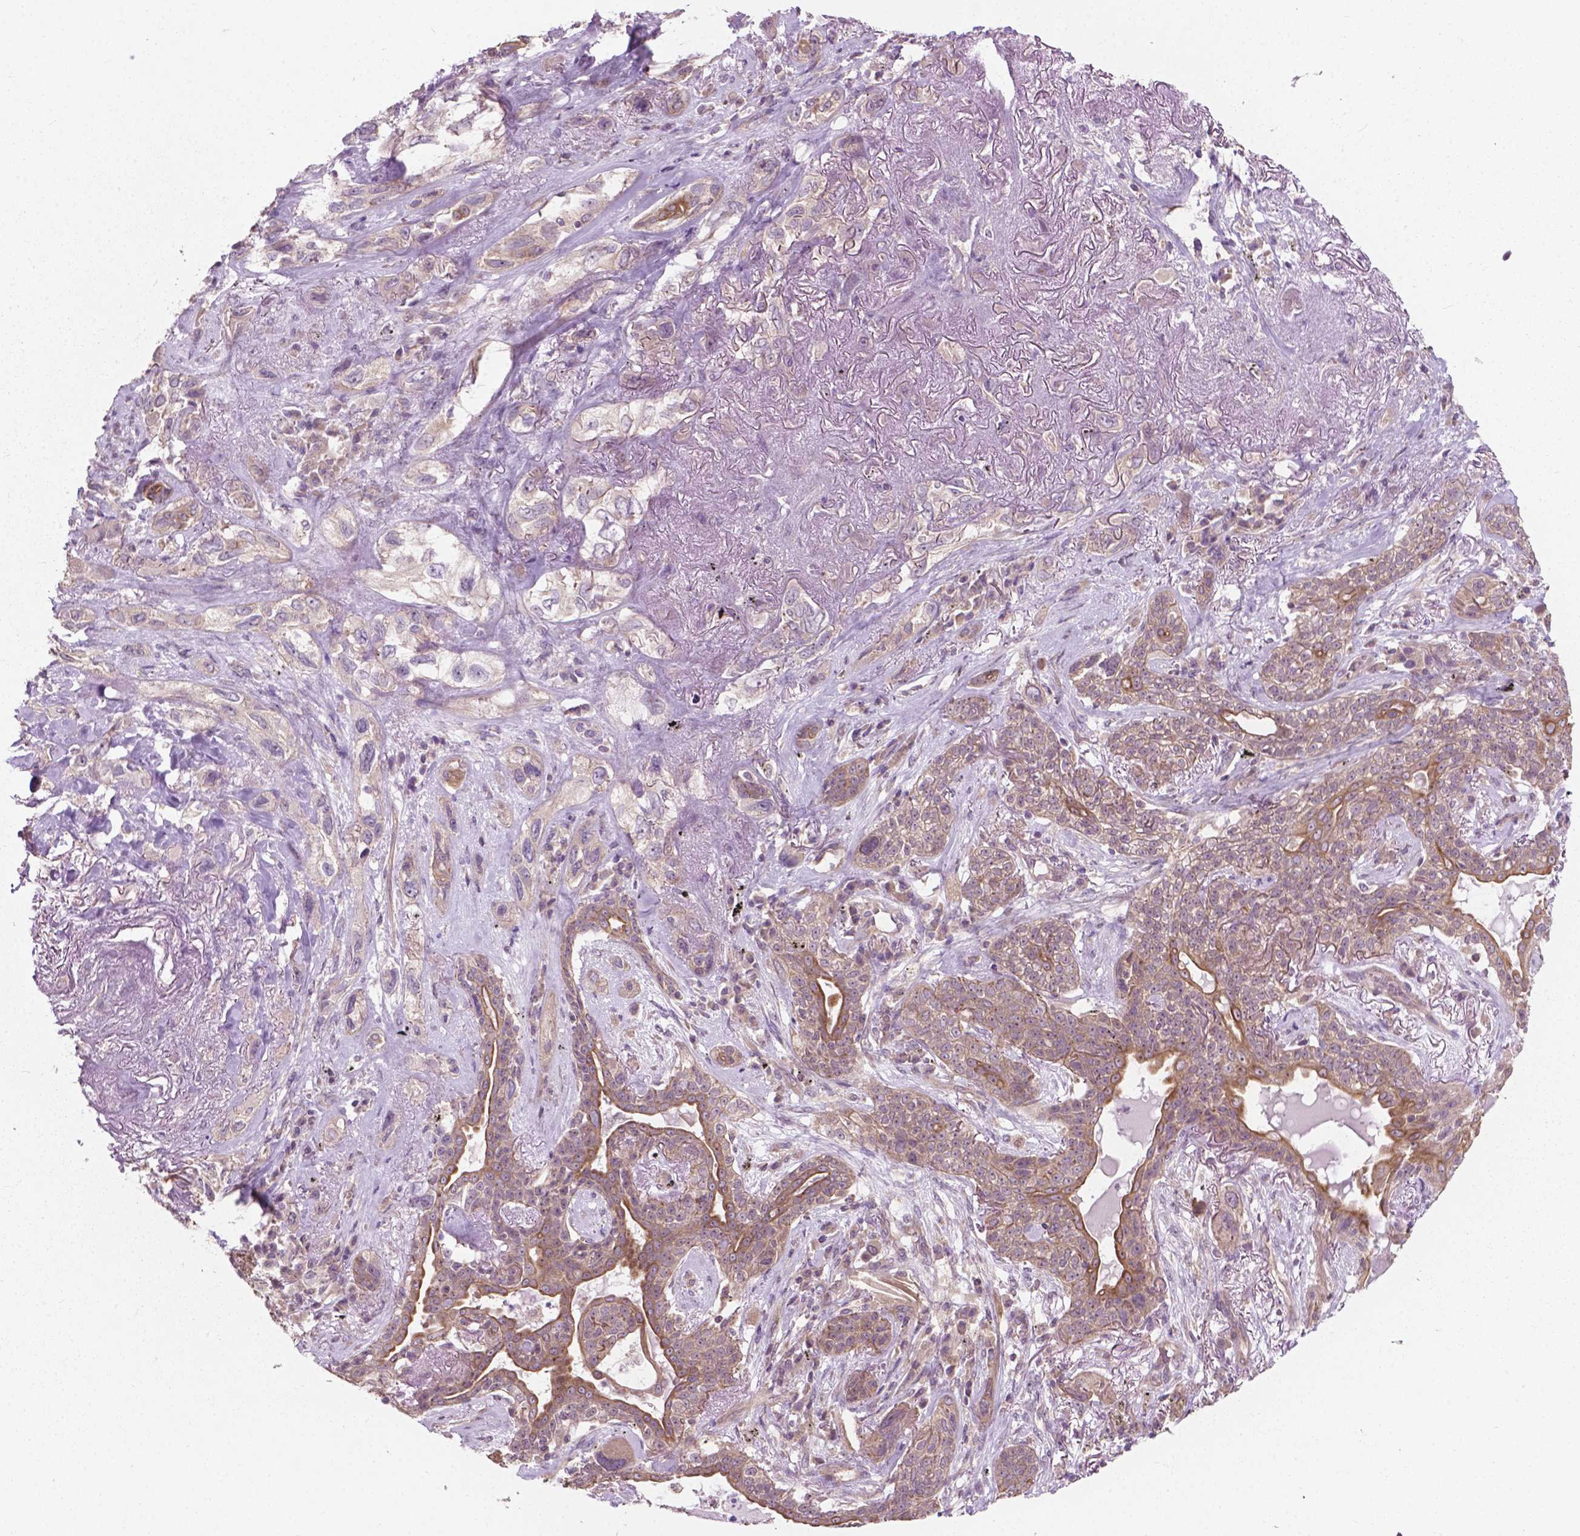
{"staining": {"intensity": "moderate", "quantity": "<25%", "location": "cytoplasmic/membranous"}, "tissue": "lung cancer", "cell_type": "Tumor cells", "image_type": "cancer", "snomed": [{"axis": "morphology", "description": "Squamous cell carcinoma, NOS"}, {"axis": "topography", "description": "Lung"}], "caption": "Lung cancer stained with DAB (3,3'-diaminobenzidine) IHC reveals low levels of moderate cytoplasmic/membranous staining in approximately <25% of tumor cells. The protein of interest is shown in brown color, while the nuclei are stained blue.", "gene": "MZT1", "patient": {"sex": "female", "age": 70}}